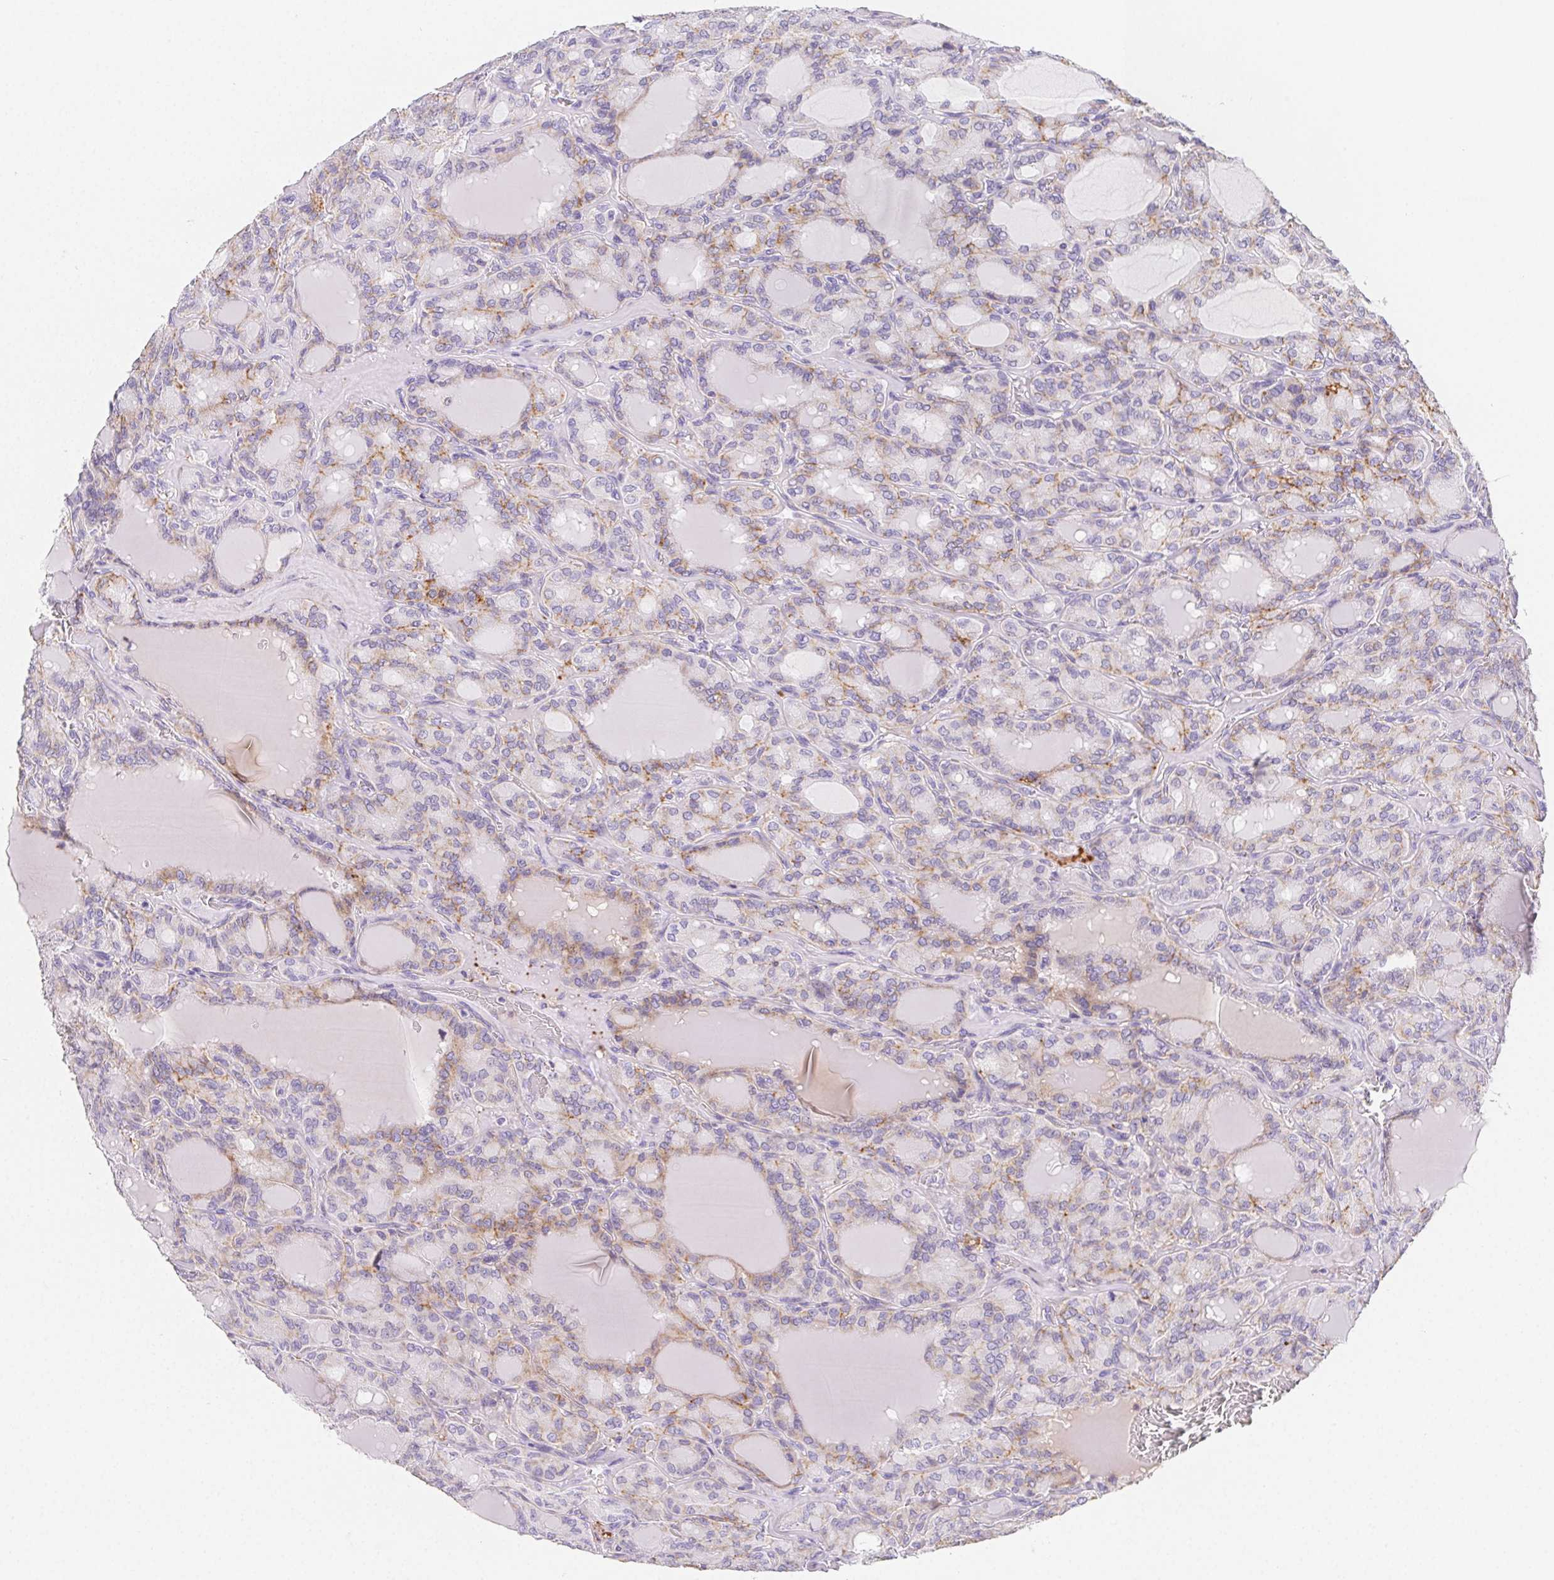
{"staining": {"intensity": "weak", "quantity": "25%-75%", "location": "cytoplasmic/membranous"}, "tissue": "thyroid cancer", "cell_type": "Tumor cells", "image_type": "cancer", "snomed": [{"axis": "morphology", "description": "Papillary adenocarcinoma, NOS"}, {"axis": "topography", "description": "Thyroid gland"}], "caption": "Immunohistochemistry (IHC) staining of thyroid cancer, which demonstrates low levels of weak cytoplasmic/membranous expression in approximately 25%-75% of tumor cells indicating weak cytoplasmic/membranous protein positivity. The staining was performed using DAB (3,3'-diaminobenzidine) (brown) for protein detection and nuclei were counterstained in hematoxylin (blue).", "gene": "ITIH2", "patient": {"sex": "male", "age": 87}}